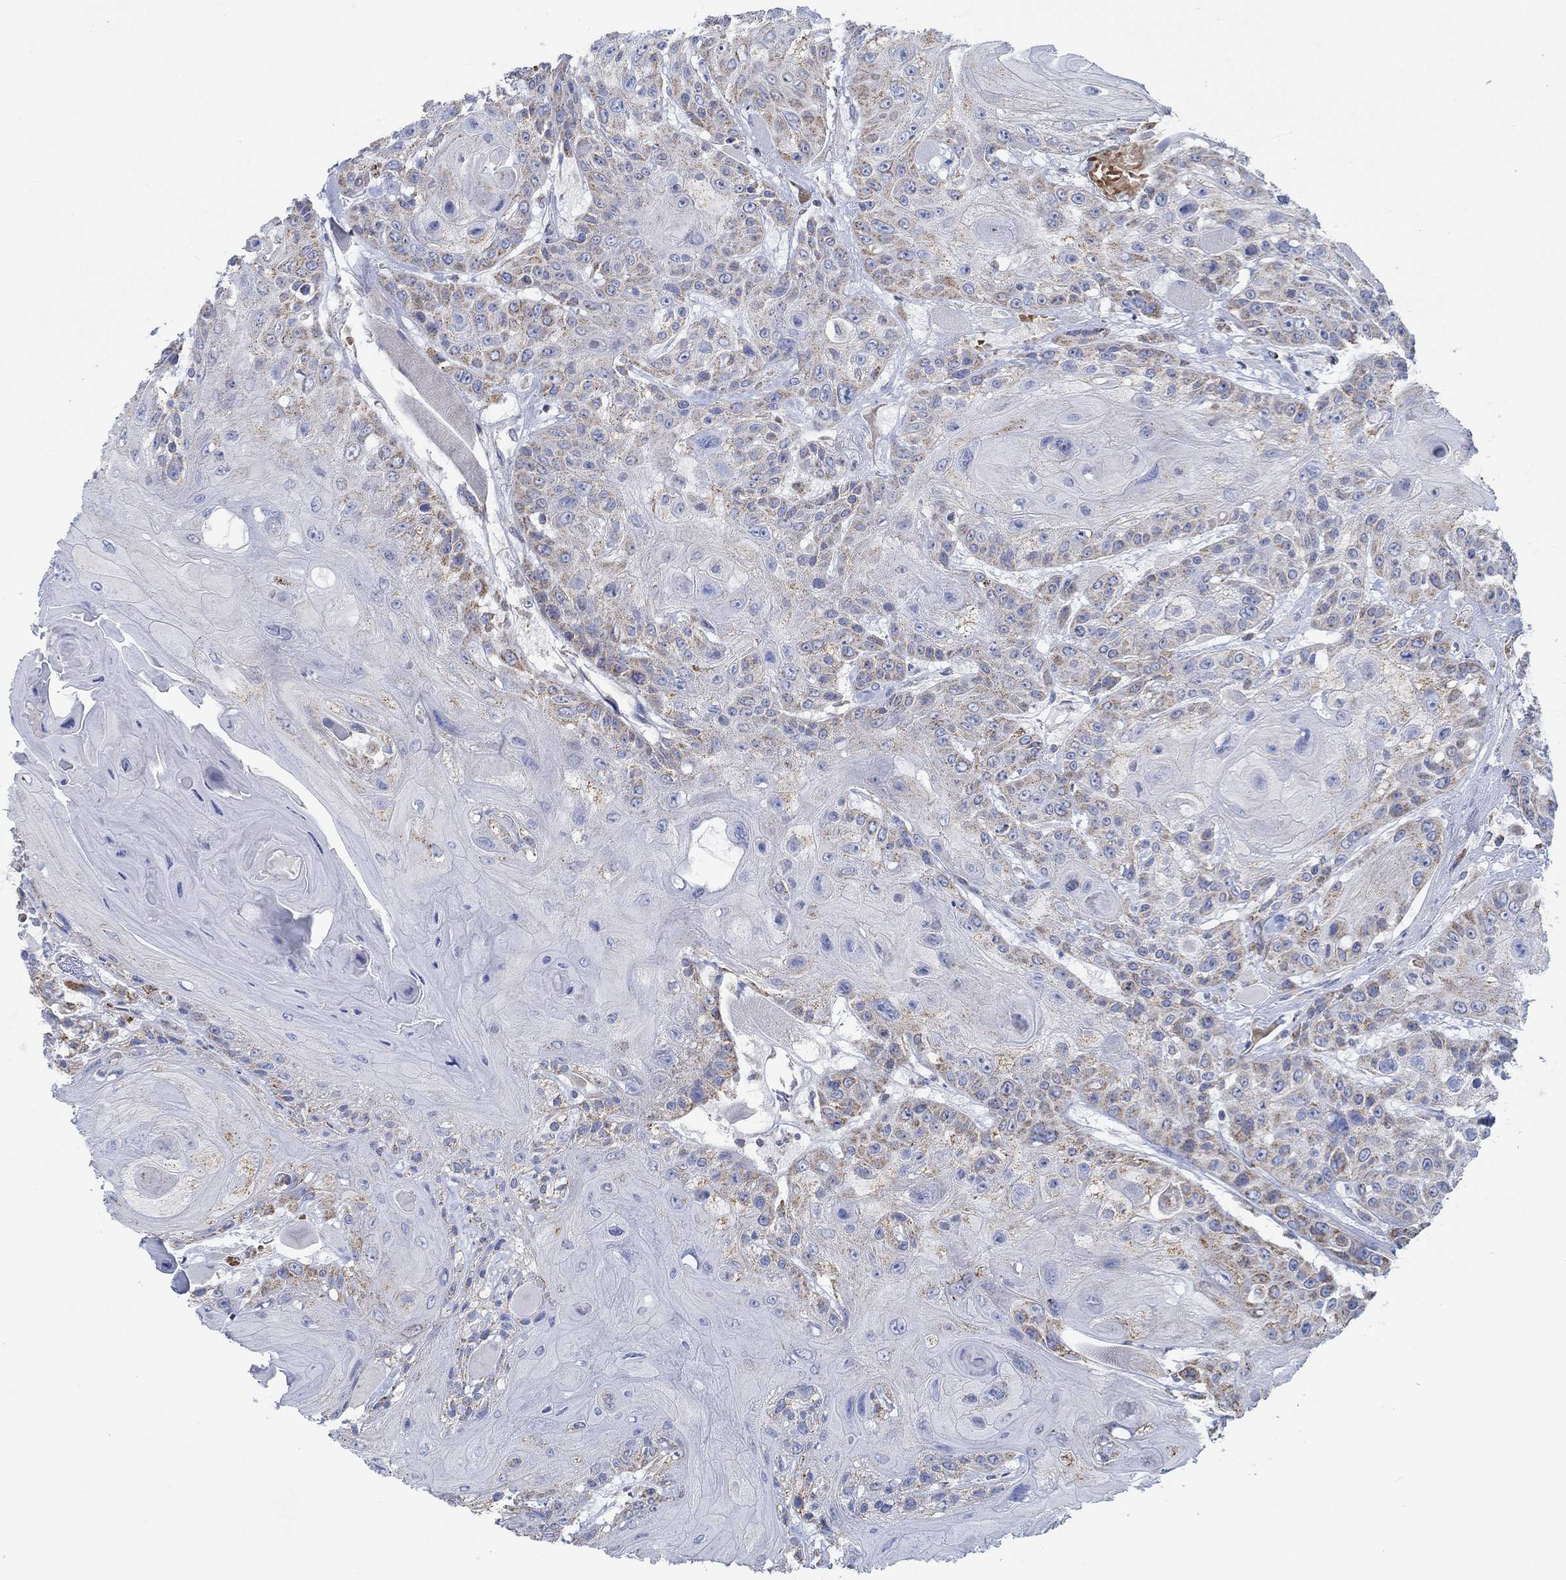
{"staining": {"intensity": "moderate", "quantity": "25%-75%", "location": "cytoplasmic/membranous"}, "tissue": "head and neck cancer", "cell_type": "Tumor cells", "image_type": "cancer", "snomed": [{"axis": "morphology", "description": "Squamous cell carcinoma, NOS"}, {"axis": "topography", "description": "Head-Neck"}], "caption": "A brown stain shows moderate cytoplasmic/membranous positivity of a protein in head and neck squamous cell carcinoma tumor cells. (Brightfield microscopy of DAB IHC at high magnification).", "gene": "GLOD5", "patient": {"sex": "female", "age": 59}}